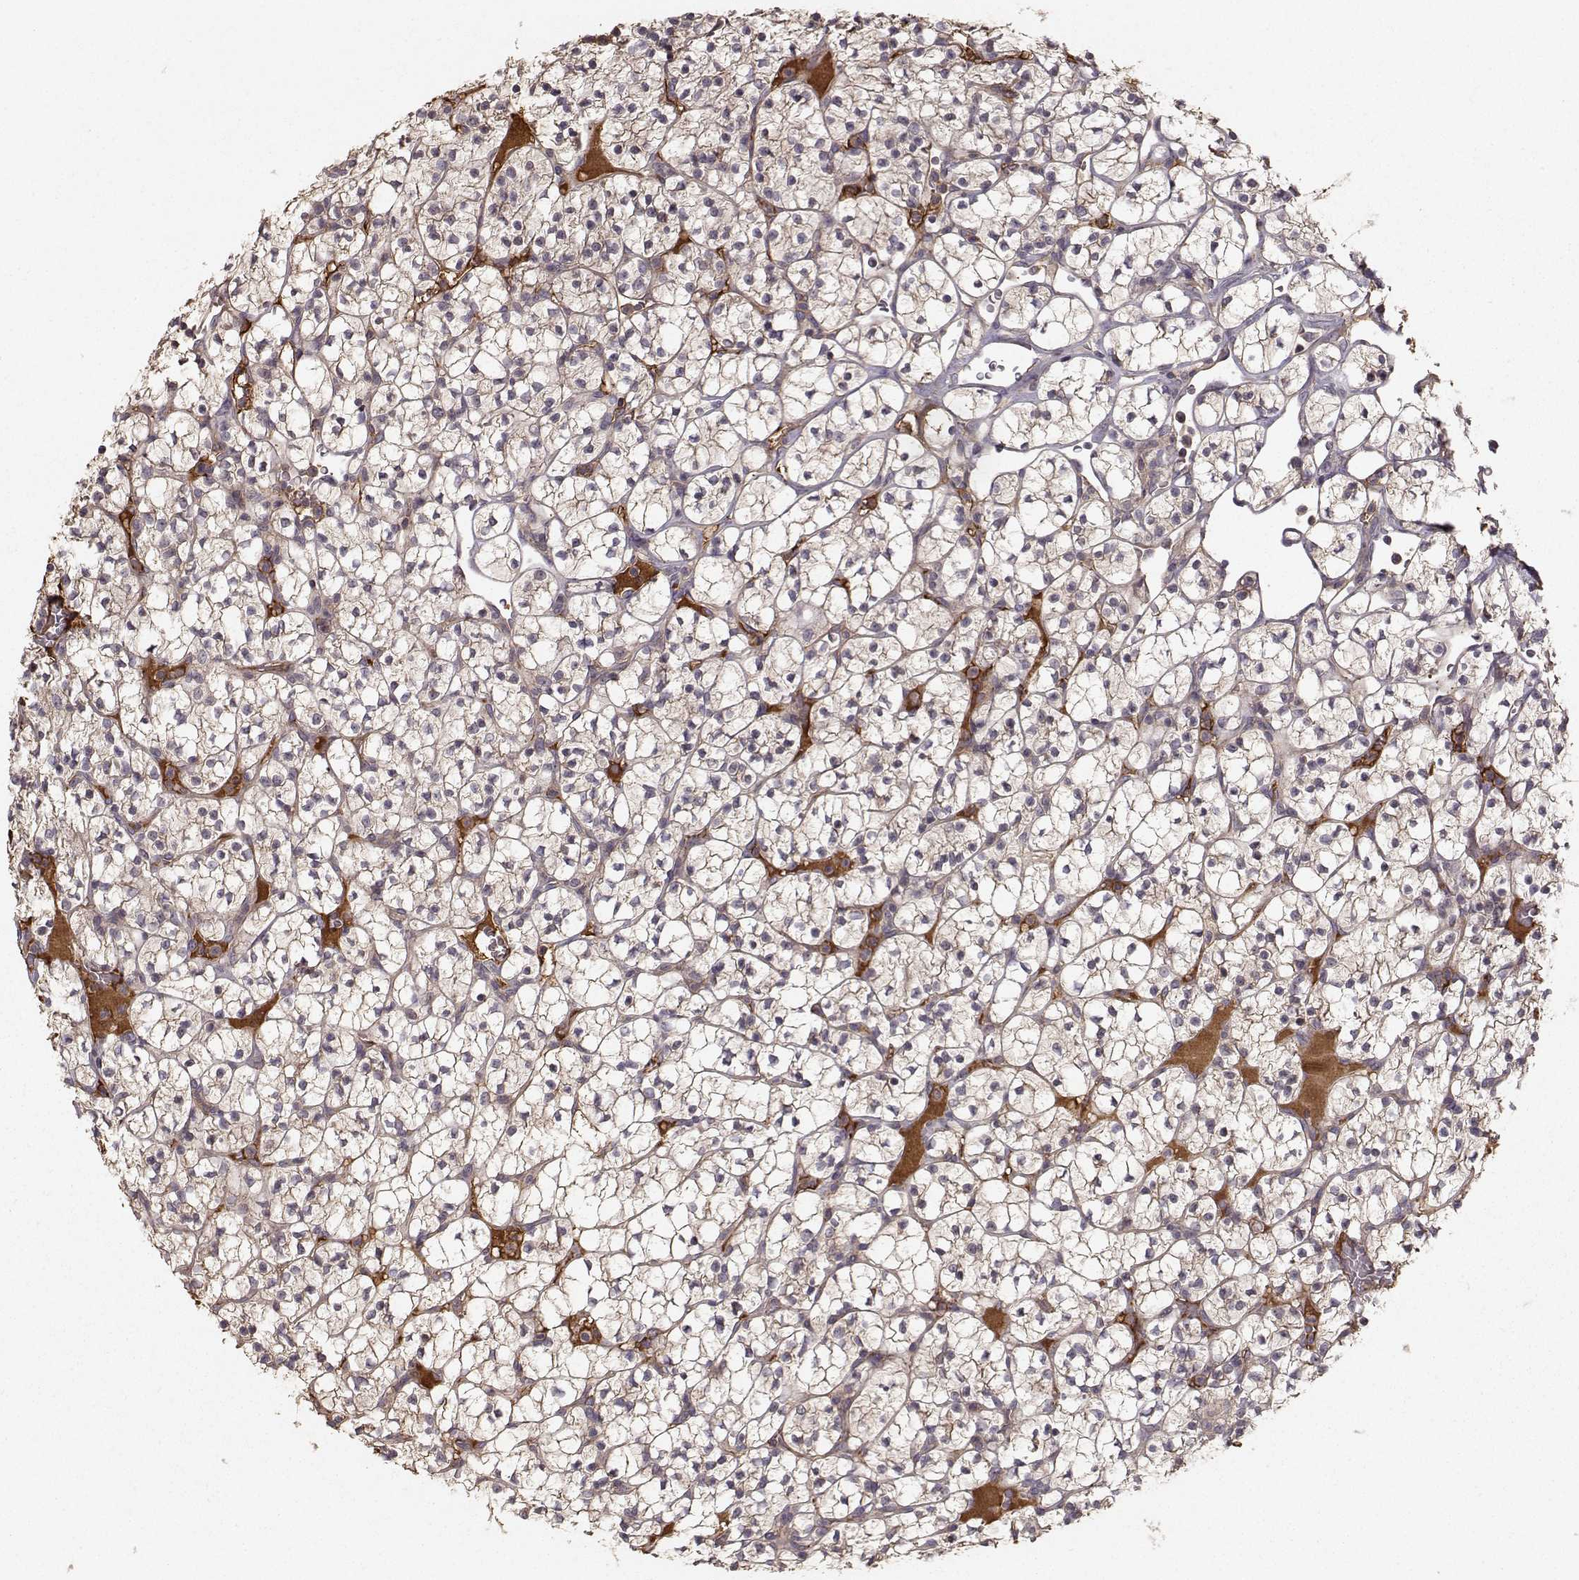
{"staining": {"intensity": "negative", "quantity": "none", "location": "none"}, "tissue": "renal cancer", "cell_type": "Tumor cells", "image_type": "cancer", "snomed": [{"axis": "morphology", "description": "Adenocarcinoma, NOS"}, {"axis": "topography", "description": "Kidney"}], "caption": "Immunohistochemical staining of human adenocarcinoma (renal) shows no significant positivity in tumor cells.", "gene": "WNT6", "patient": {"sex": "female", "age": 89}}